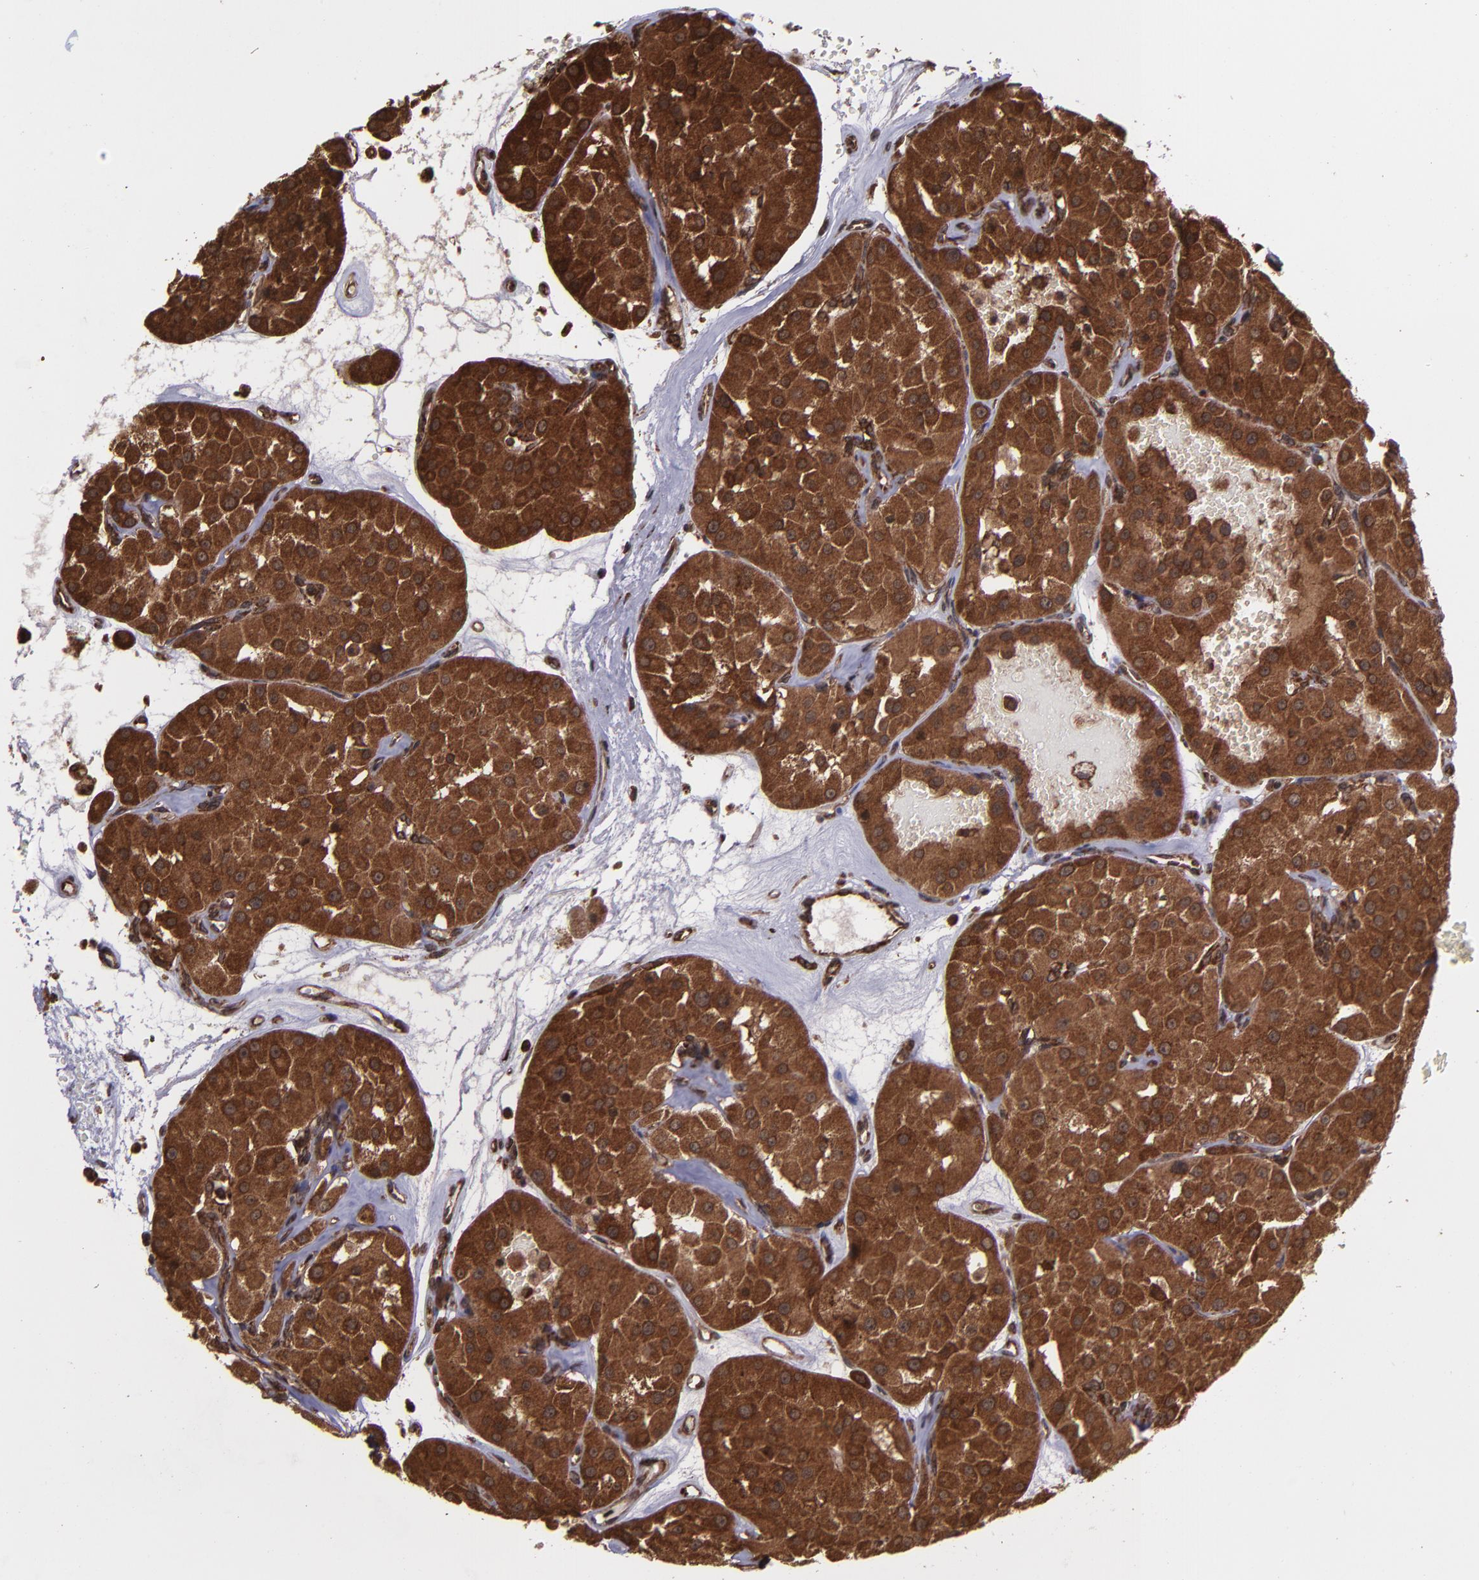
{"staining": {"intensity": "strong", "quantity": ">75%", "location": "cytoplasmic/membranous,nuclear"}, "tissue": "renal cancer", "cell_type": "Tumor cells", "image_type": "cancer", "snomed": [{"axis": "morphology", "description": "Adenocarcinoma, uncertain malignant potential"}, {"axis": "topography", "description": "Kidney"}], "caption": "Strong cytoplasmic/membranous and nuclear positivity for a protein is present in approximately >75% of tumor cells of adenocarcinoma,  uncertain malignant potential (renal) using immunohistochemistry.", "gene": "EIF4ENIF1", "patient": {"sex": "male", "age": 63}}